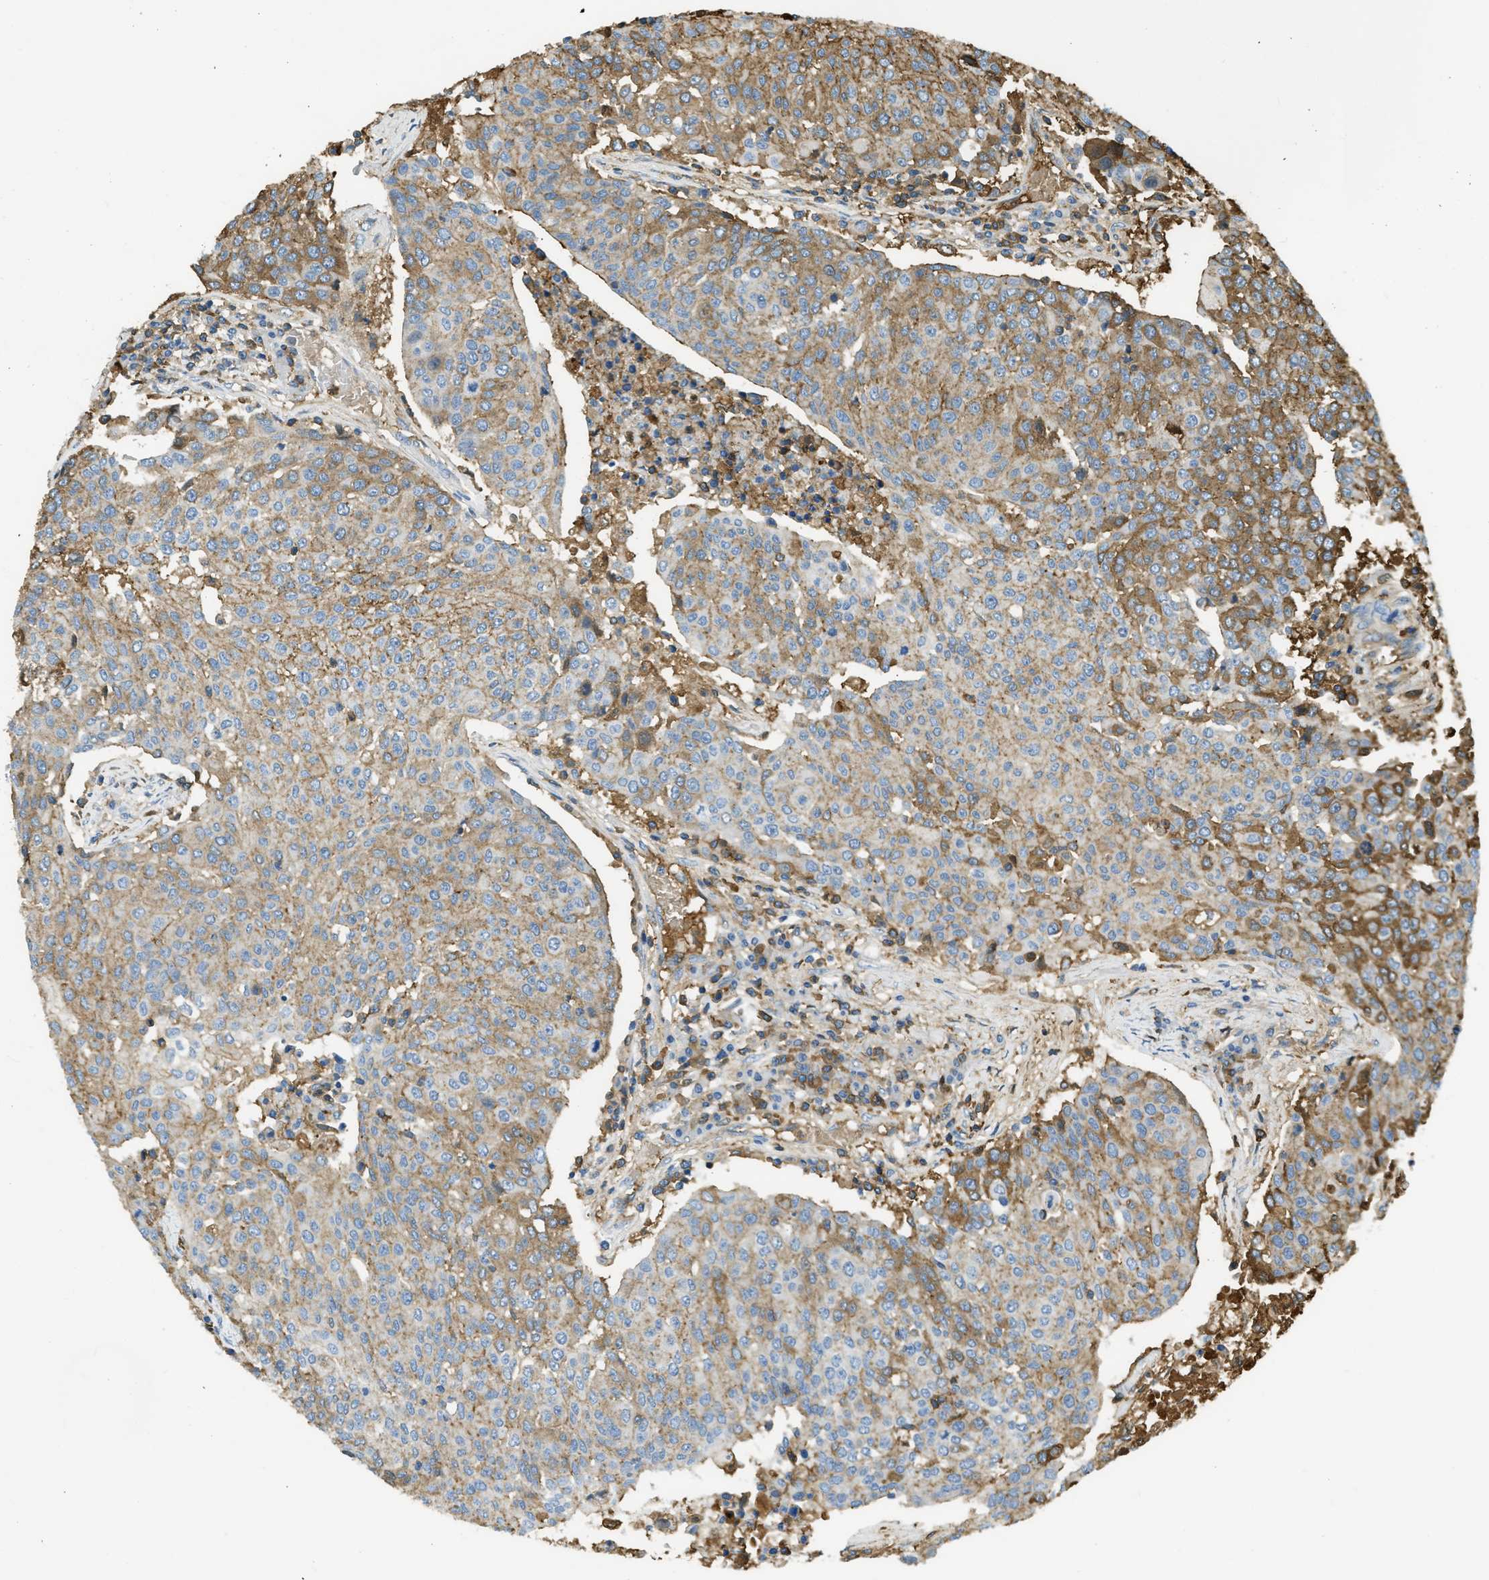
{"staining": {"intensity": "moderate", "quantity": ">75%", "location": "cytoplasmic/membranous"}, "tissue": "urothelial cancer", "cell_type": "Tumor cells", "image_type": "cancer", "snomed": [{"axis": "morphology", "description": "Urothelial carcinoma, High grade"}, {"axis": "topography", "description": "Urinary bladder"}], "caption": "Immunohistochemistry photomicrograph of neoplastic tissue: human urothelial carcinoma (high-grade) stained using immunohistochemistry demonstrates medium levels of moderate protein expression localized specifically in the cytoplasmic/membranous of tumor cells, appearing as a cytoplasmic/membranous brown color.", "gene": "PRTN3", "patient": {"sex": "female", "age": 85}}